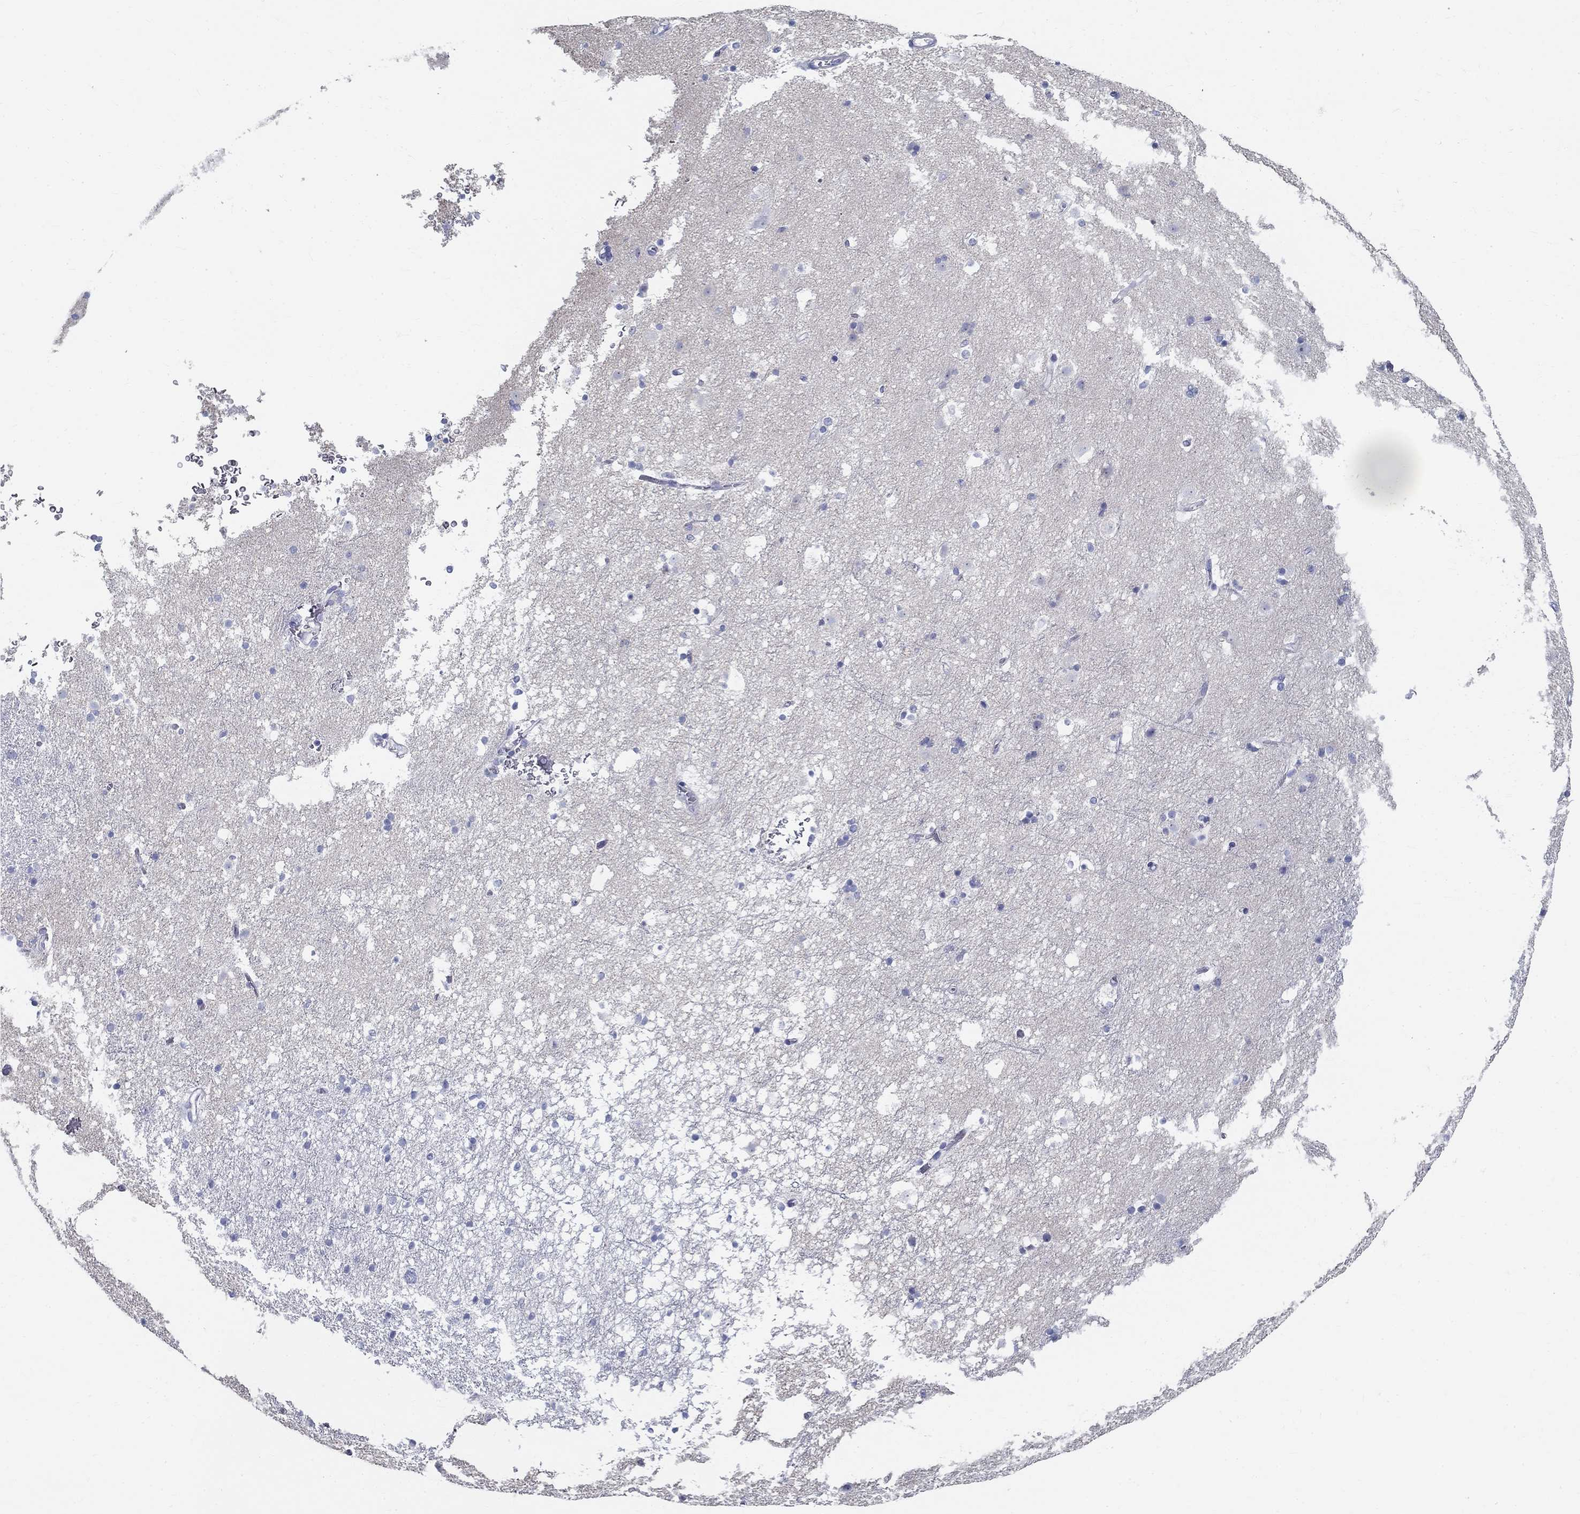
{"staining": {"intensity": "negative", "quantity": "none", "location": "none"}, "tissue": "caudate", "cell_type": "Glial cells", "image_type": "normal", "snomed": [{"axis": "morphology", "description": "Normal tissue, NOS"}, {"axis": "topography", "description": "Lateral ventricle wall"}], "caption": "Immunohistochemical staining of unremarkable caudate exhibits no significant expression in glial cells. Nuclei are stained in blue.", "gene": "ENSG00000290147", "patient": {"sex": "female", "age": 71}}